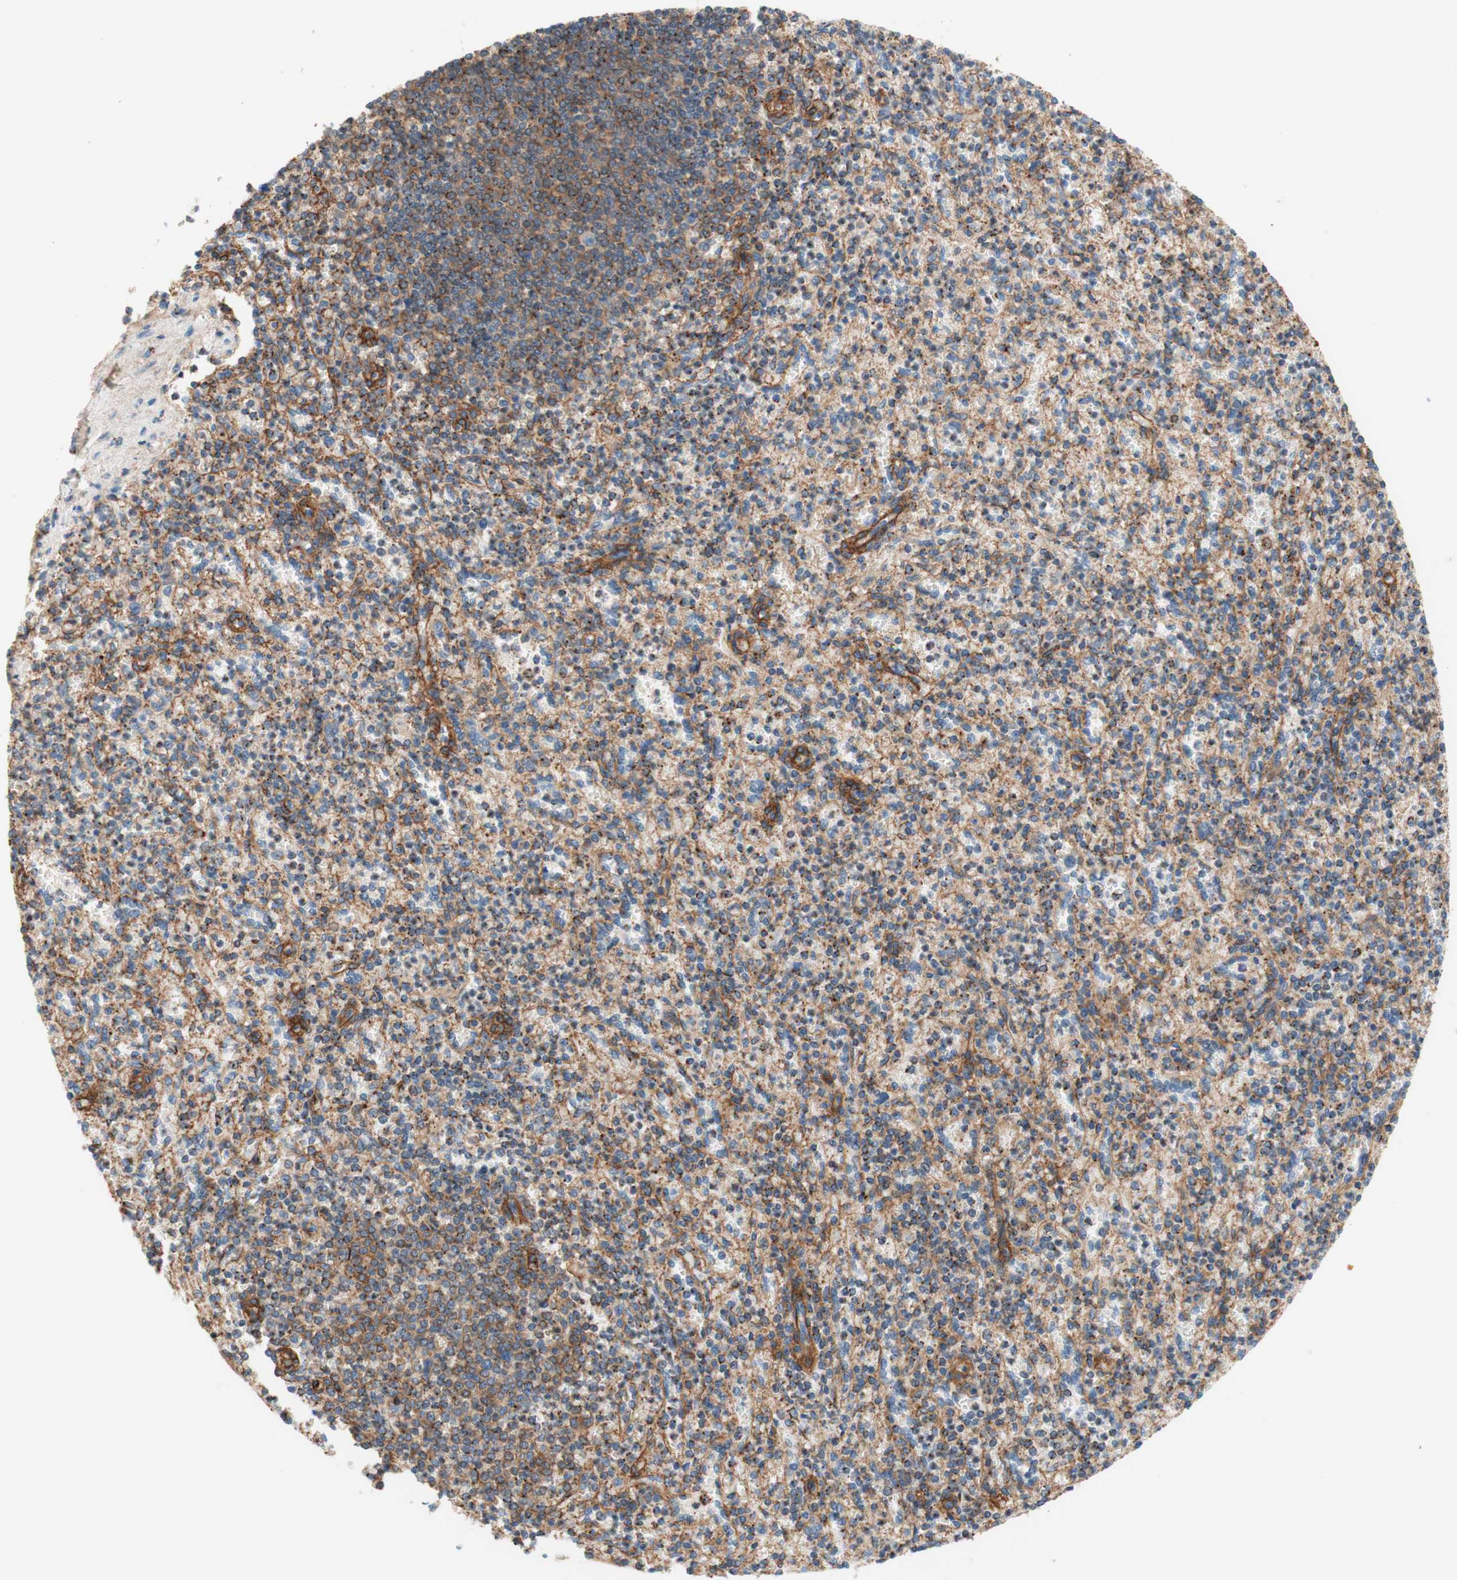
{"staining": {"intensity": "moderate", "quantity": "<25%", "location": "cytoplasmic/membranous"}, "tissue": "spleen", "cell_type": "Cells in red pulp", "image_type": "normal", "snomed": [{"axis": "morphology", "description": "Normal tissue, NOS"}, {"axis": "topography", "description": "Spleen"}], "caption": "Protein expression analysis of normal spleen displays moderate cytoplasmic/membranous positivity in approximately <25% of cells in red pulp.", "gene": "VPS26A", "patient": {"sex": "female", "age": 74}}